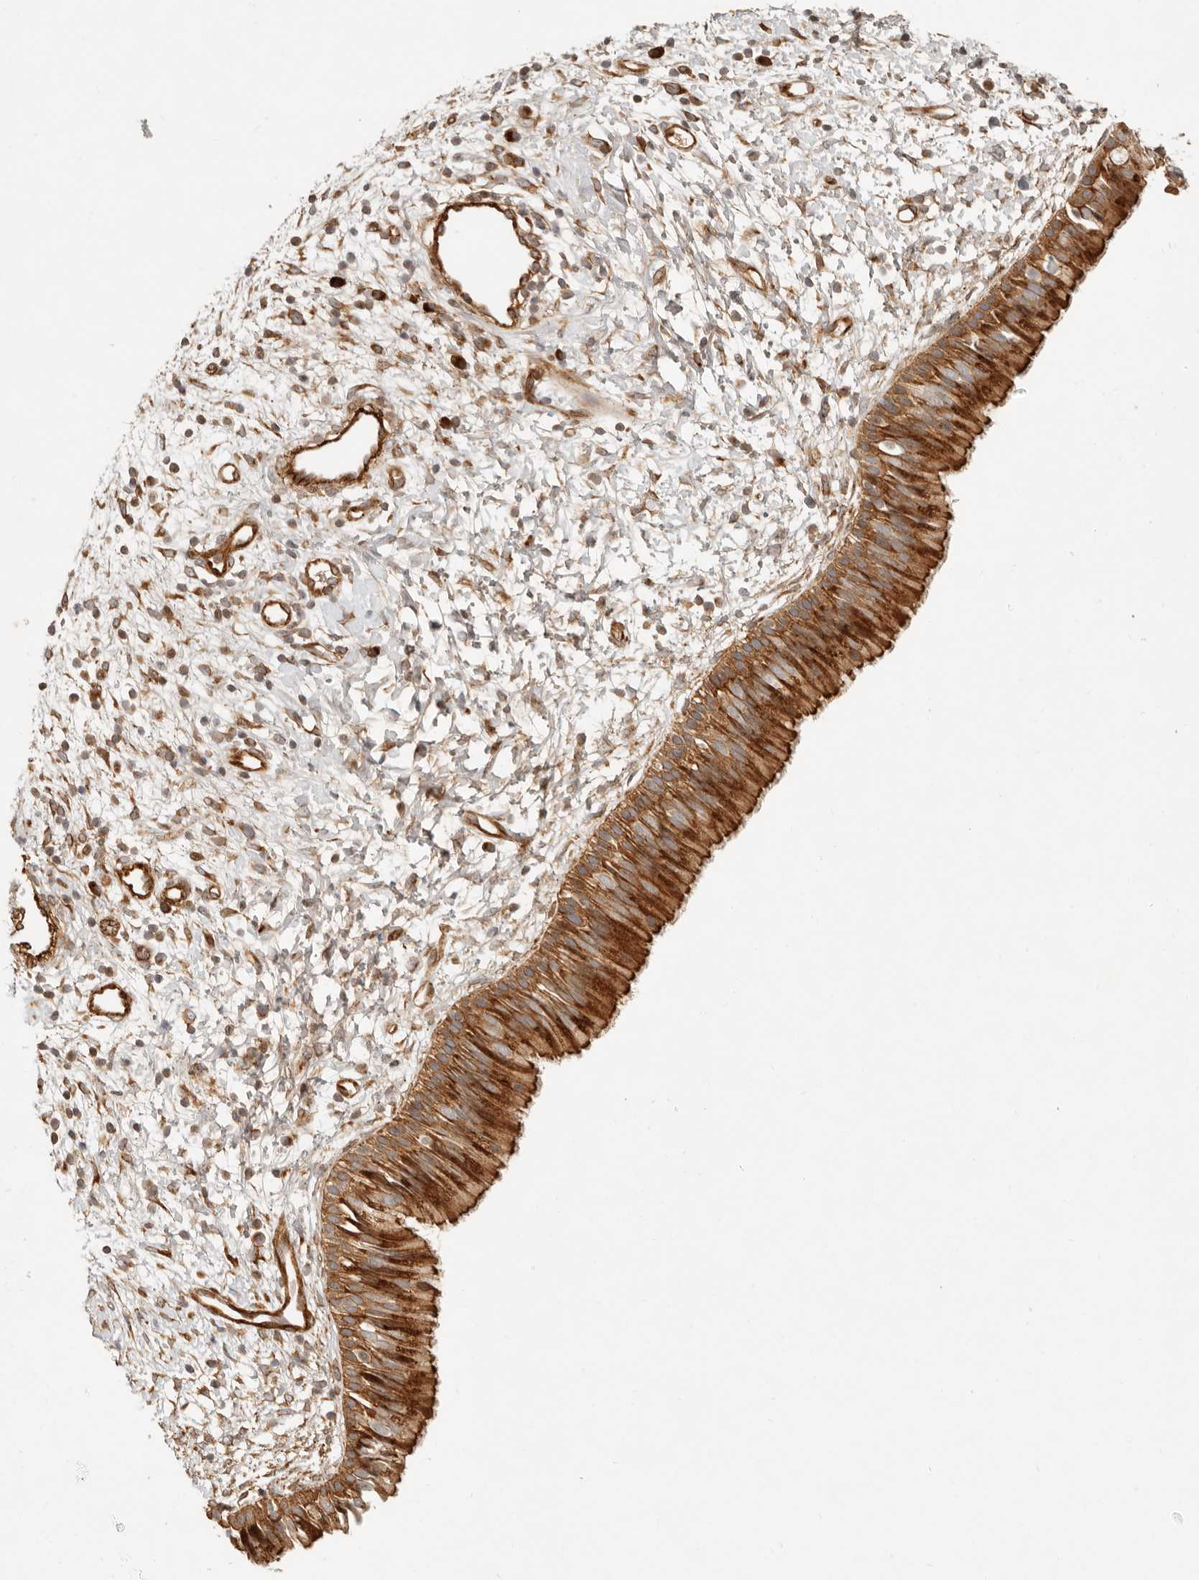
{"staining": {"intensity": "strong", "quantity": ">75%", "location": "cytoplasmic/membranous"}, "tissue": "nasopharynx", "cell_type": "Respiratory epithelial cells", "image_type": "normal", "snomed": [{"axis": "morphology", "description": "Normal tissue, NOS"}, {"axis": "topography", "description": "Nasopharynx"}], "caption": "Protein staining of benign nasopharynx exhibits strong cytoplasmic/membranous positivity in about >75% of respiratory epithelial cells.", "gene": "KLHL38", "patient": {"sex": "male", "age": 22}}